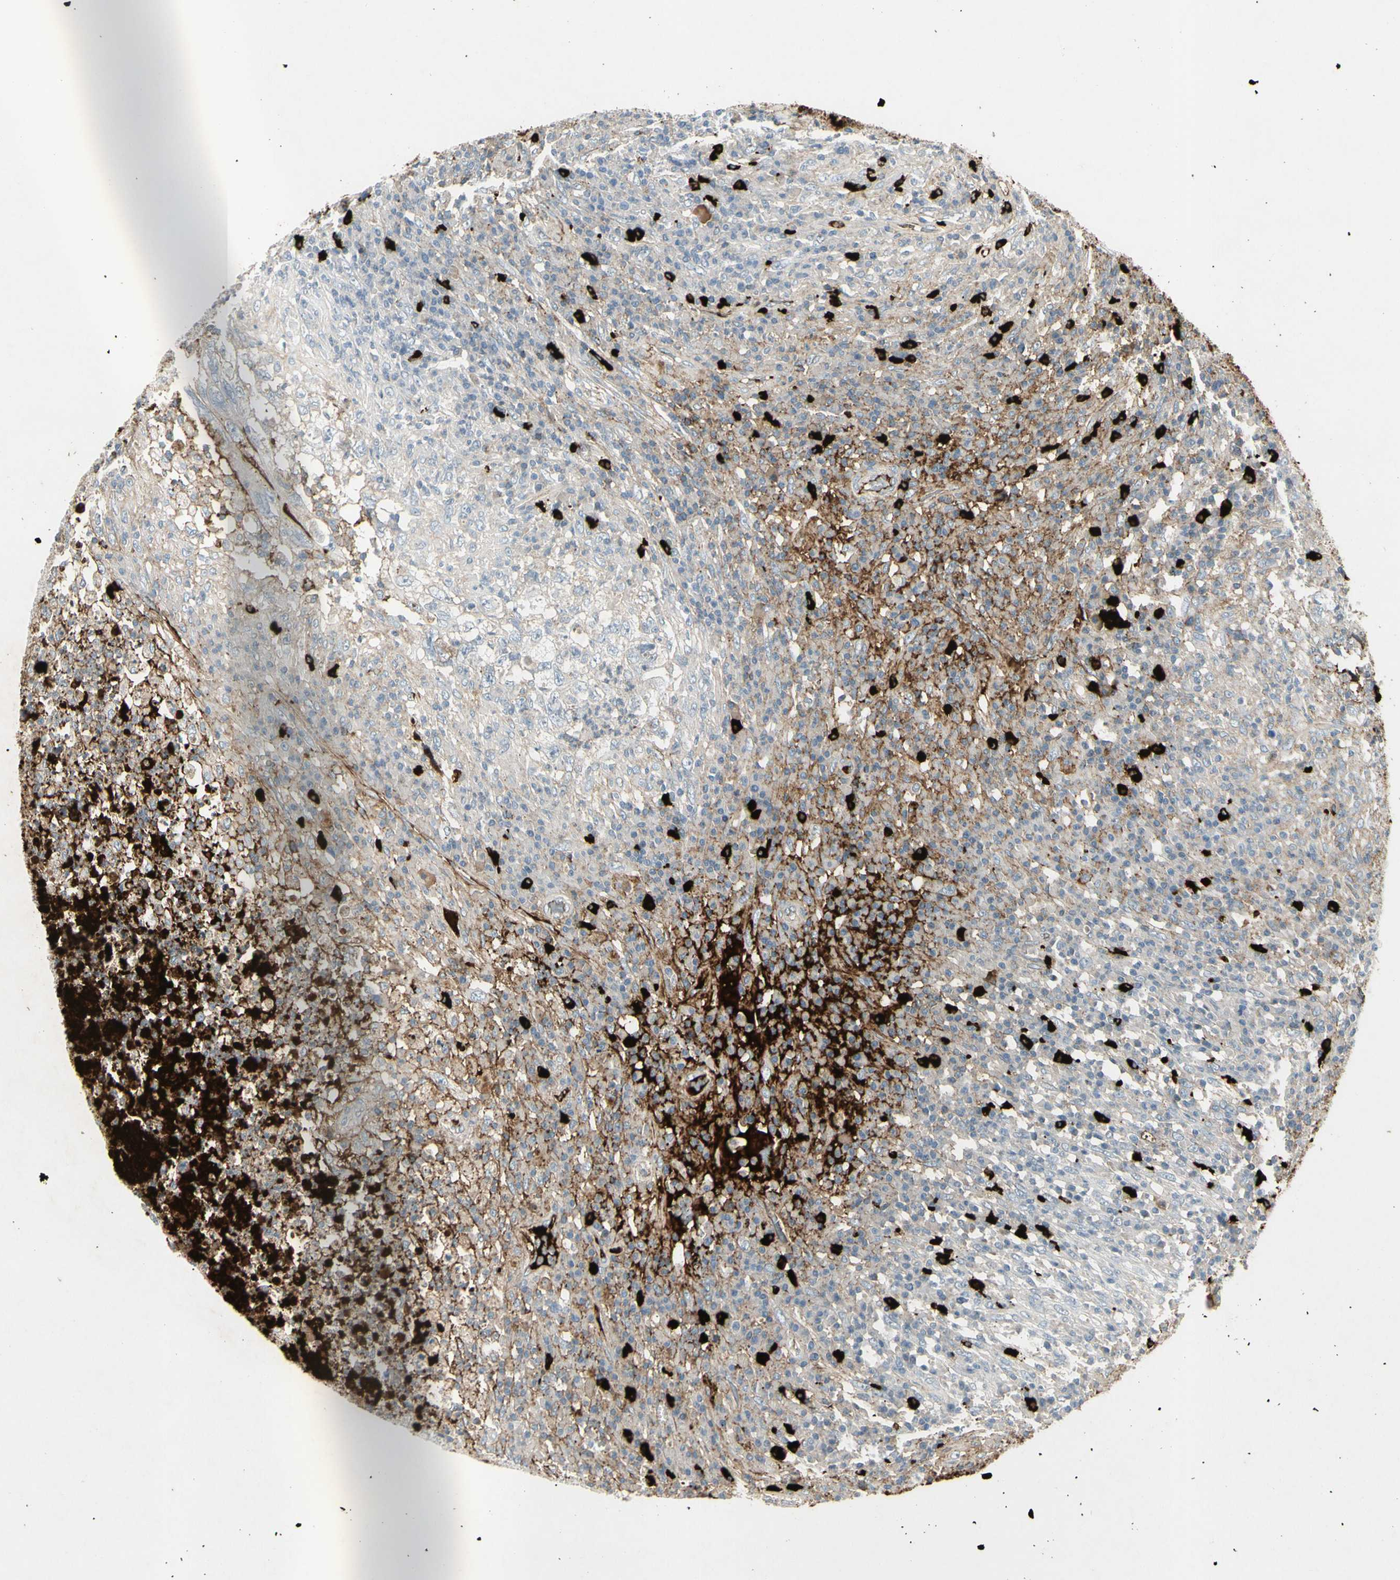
{"staining": {"intensity": "negative", "quantity": "none", "location": "none"}, "tissue": "testis cancer", "cell_type": "Tumor cells", "image_type": "cancer", "snomed": [{"axis": "morphology", "description": "Necrosis, NOS"}, {"axis": "morphology", "description": "Carcinoma, Embryonal, NOS"}, {"axis": "topography", "description": "Testis"}], "caption": "Testis cancer was stained to show a protein in brown. There is no significant expression in tumor cells.", "gene": "IGHM", "patient": {"sex": "male", "age": 19}}